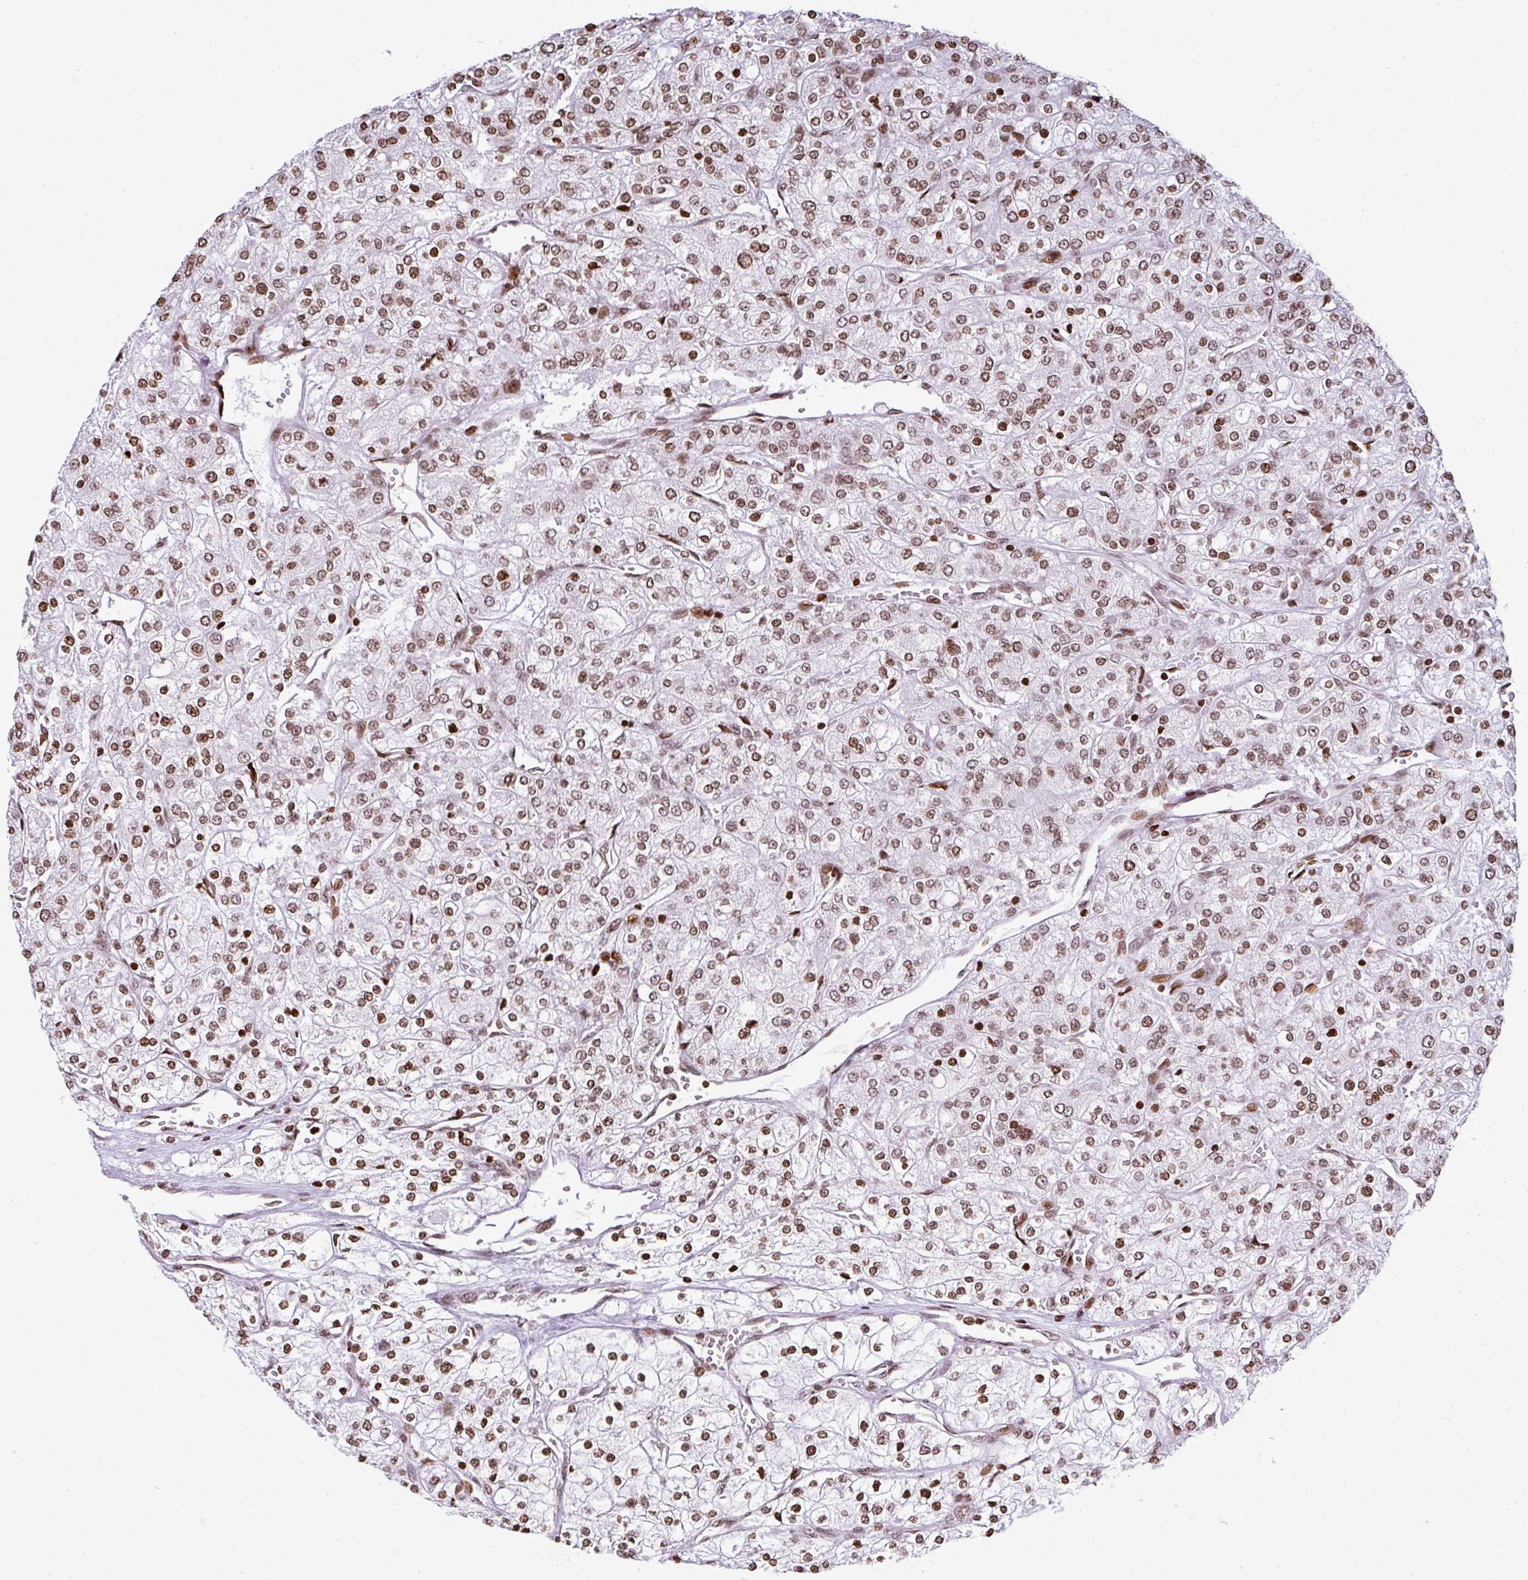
{"staining": {"intensity": "moderate", "quantity": ">75%", "location": "nuclear"}, "tissue": "renal cancer", "cell_type": "Tumor cells", "image_type": "cancer", "snomed": [{"axis": "morphology", "description": "Adenocarcinoma, NOS"}, {"axis": "topography", "description": "Kidney"}], "caption": "An image showing moderate nuclear staining in about >75% of tumor cells in renal cancer (adenocarcinoma), as visualized by brown immunohistochemical staining.", "gene": "RASL11A", "patient": {"sex": "male", "age": 80}}